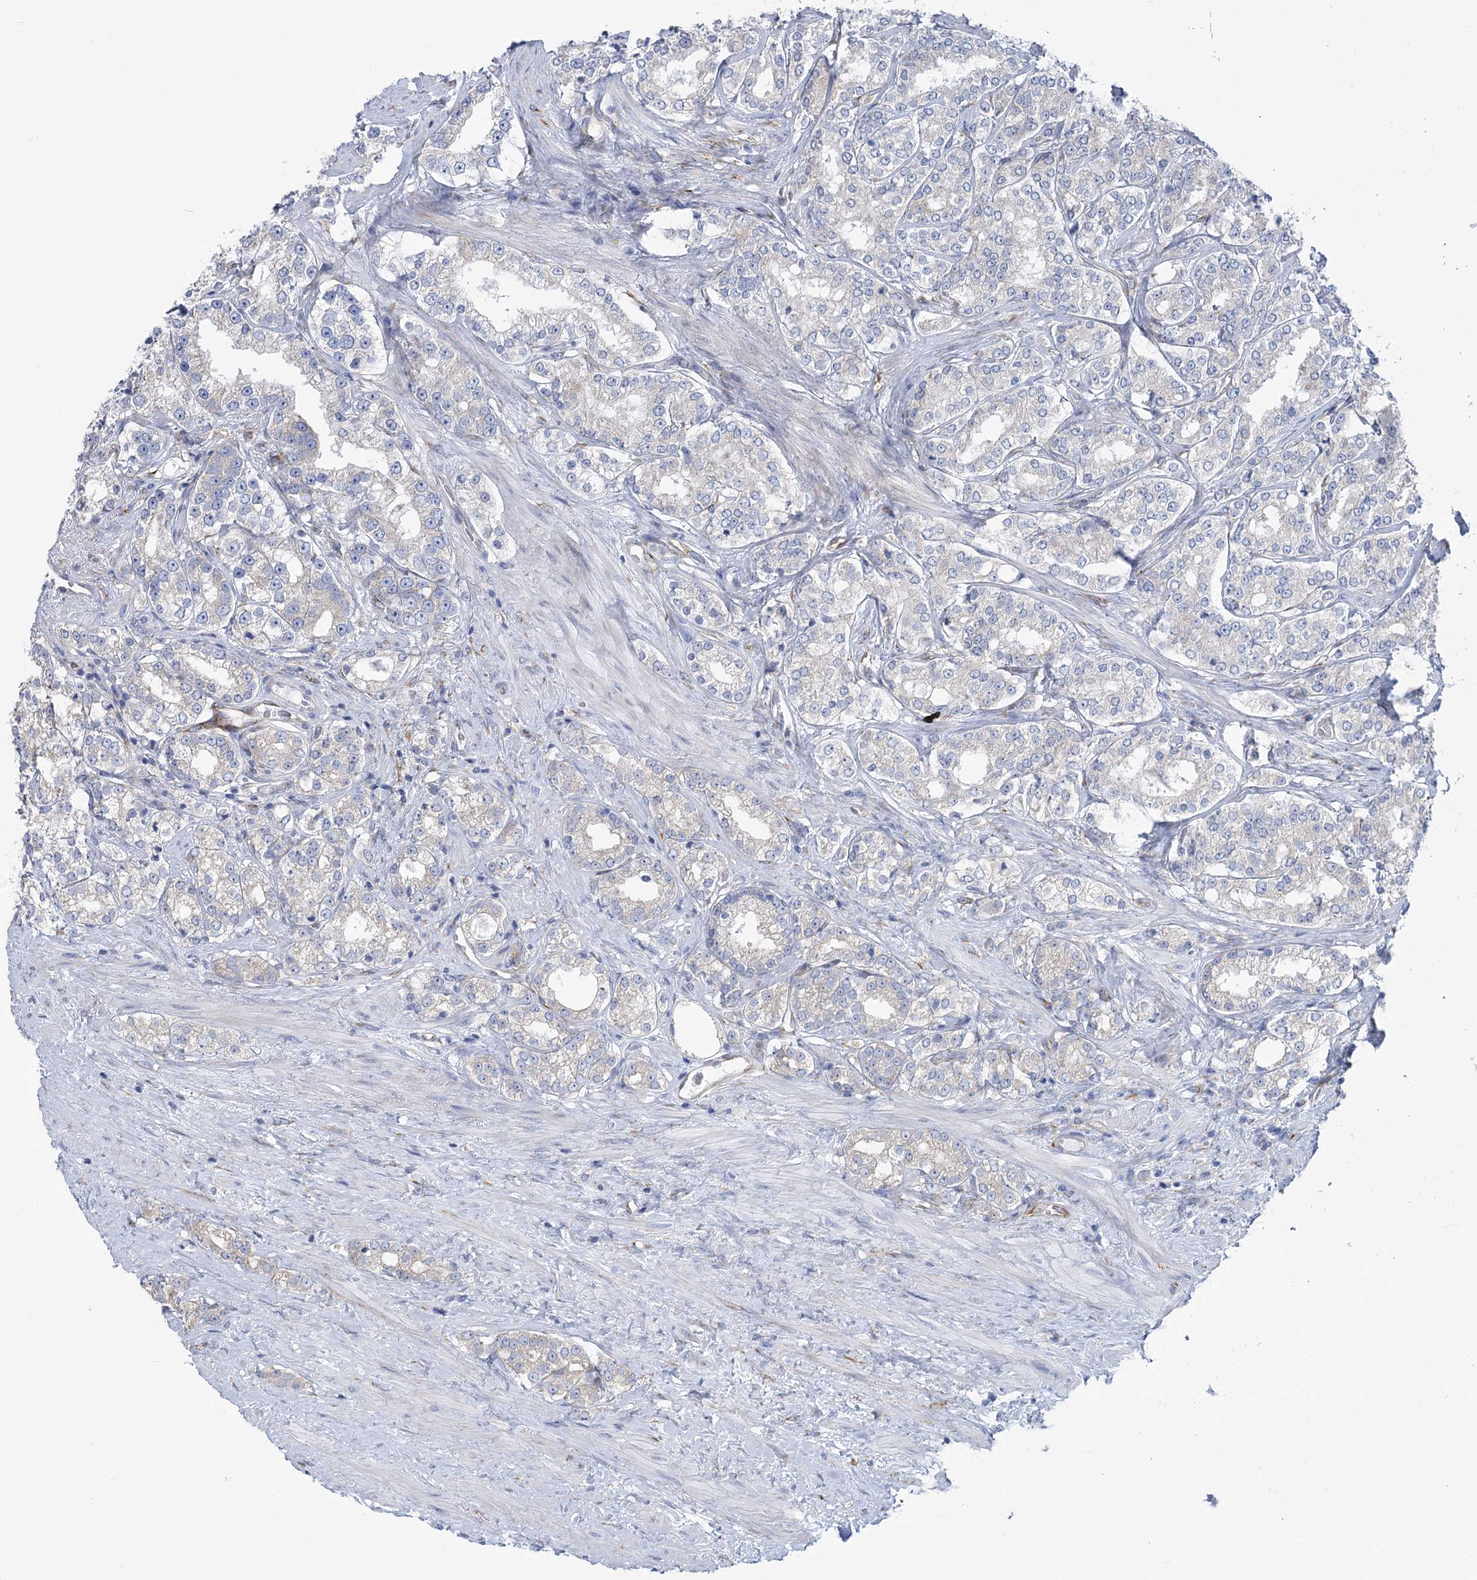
{"staining": {"intensity": "negative", "quantity": "none", "location": "none"}, "tissue": "prostate cancer", "cell_type": "Tumor cells", "image_type": "cancer", "snomed": [{"axis": "morphology", "description": "Normal tissue, NOS"}, {"axis": "morphology", "description": "Adenocarcinoma, High grade"}, {"axis": "topography", "description": "Prostate"}], "caption": "The immunohistochemistry histopathology image has no significant positivity in tumor cells of prostate cancer (high-grade adenocarcinoma) tissue. The staining is performed using DAB brown chromogen with nuclei counter-stained in using hematoxylin.", "gene": "YTHDC2", "patient": {"sex": "male", "age": 83}}